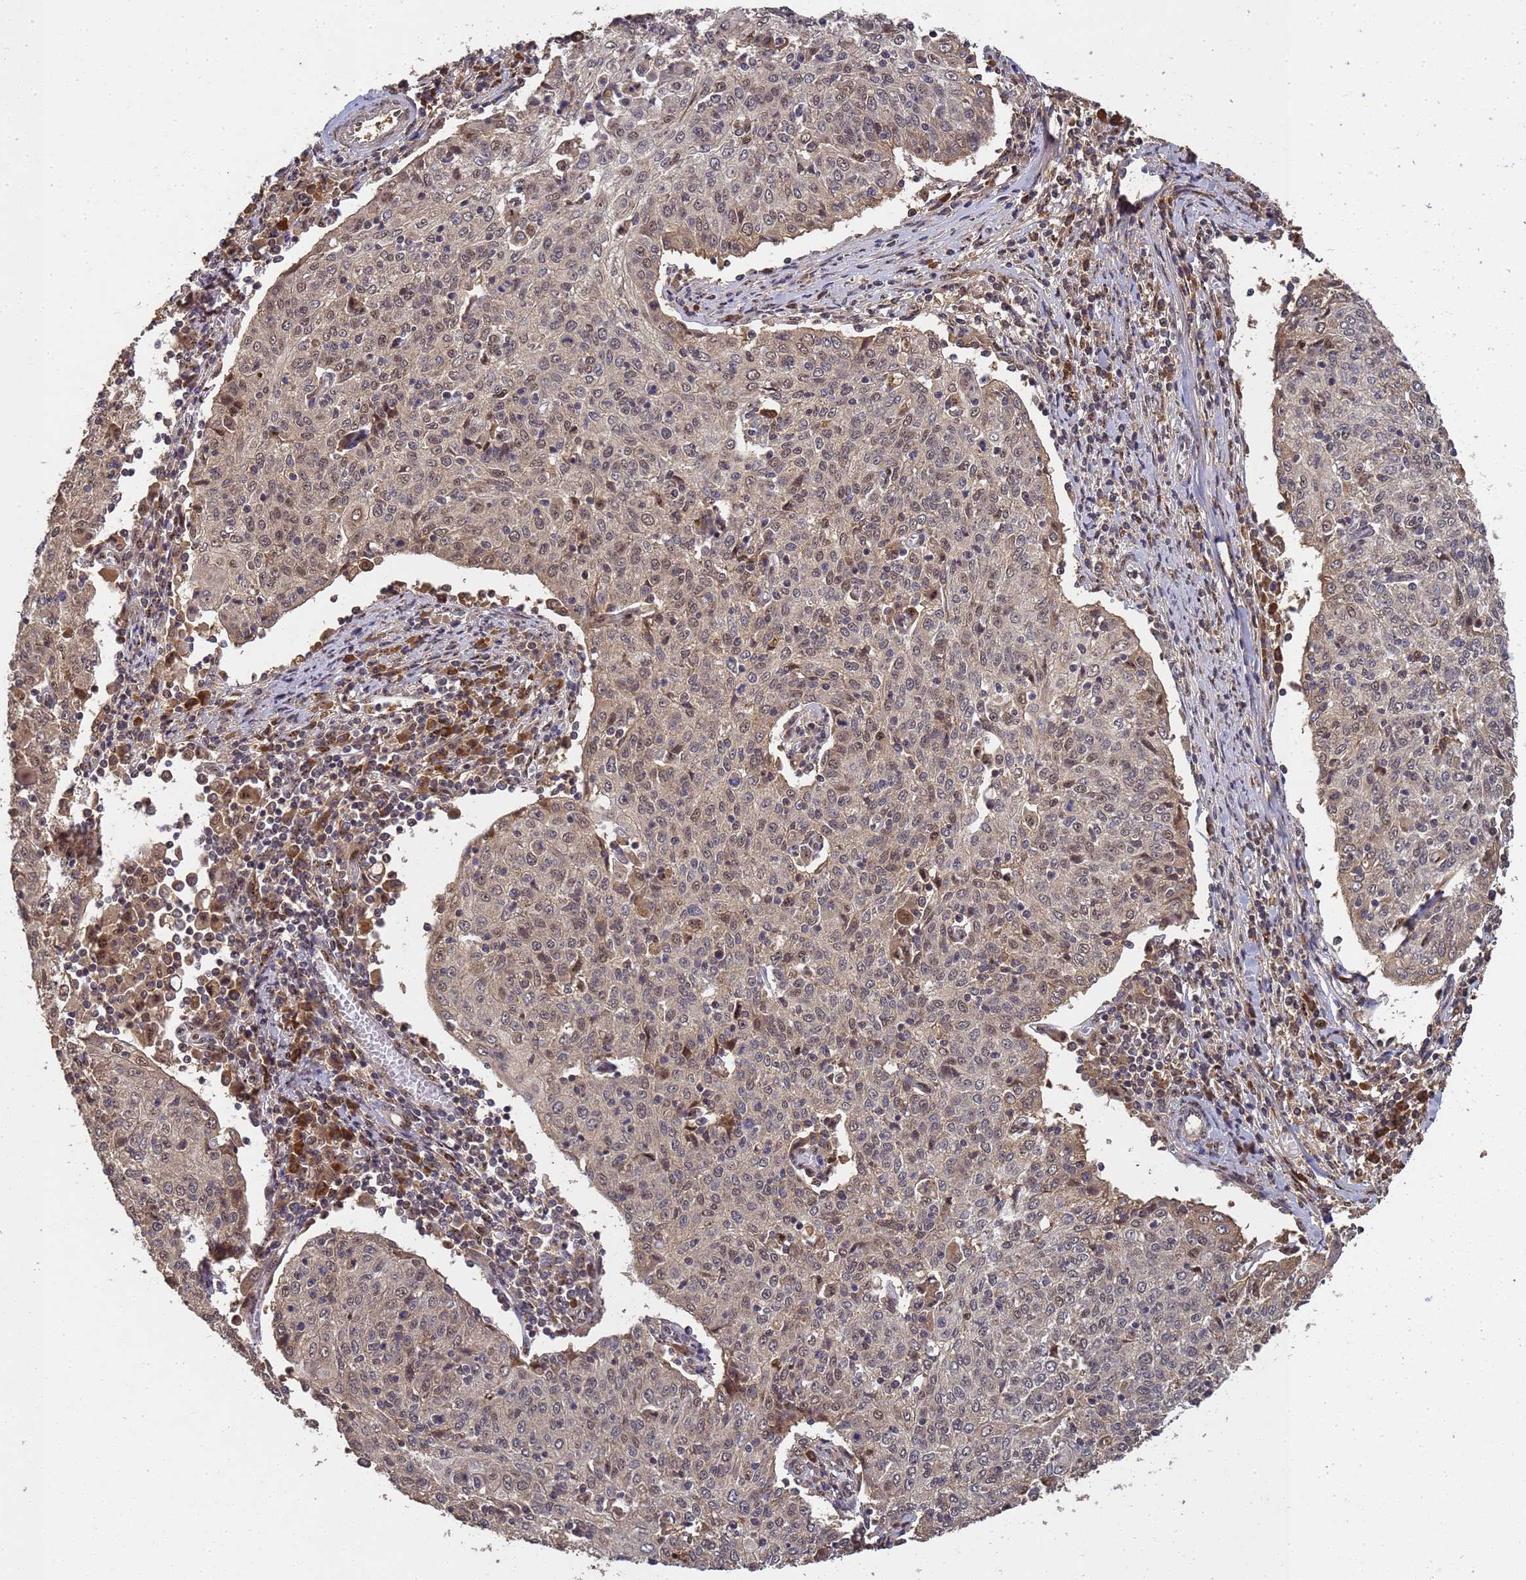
{"staining": {"intensity": "weak", "quantity": "25%-75%", "location": "cytoplasmic/membranous,nuclear"}, "tissue": "cervical cancer", "cell_type": "Tumor cells", "image_type": "cancer", "snomed": [{"axis": "morphology", "description": "Squamous cell carcinoma, NOS"}, {"axis": "topography", "description": "Cervix"}], "caption": "This is an image of immunohistochemistry (IHC) staining of cervical squamous cell carcinoma, which shows weak positivity in the cytoplasmic/membranous and nuclear of tumor cells.", "gene": "SECISBP2", "patient": {"sex": "female", "age": 48}}